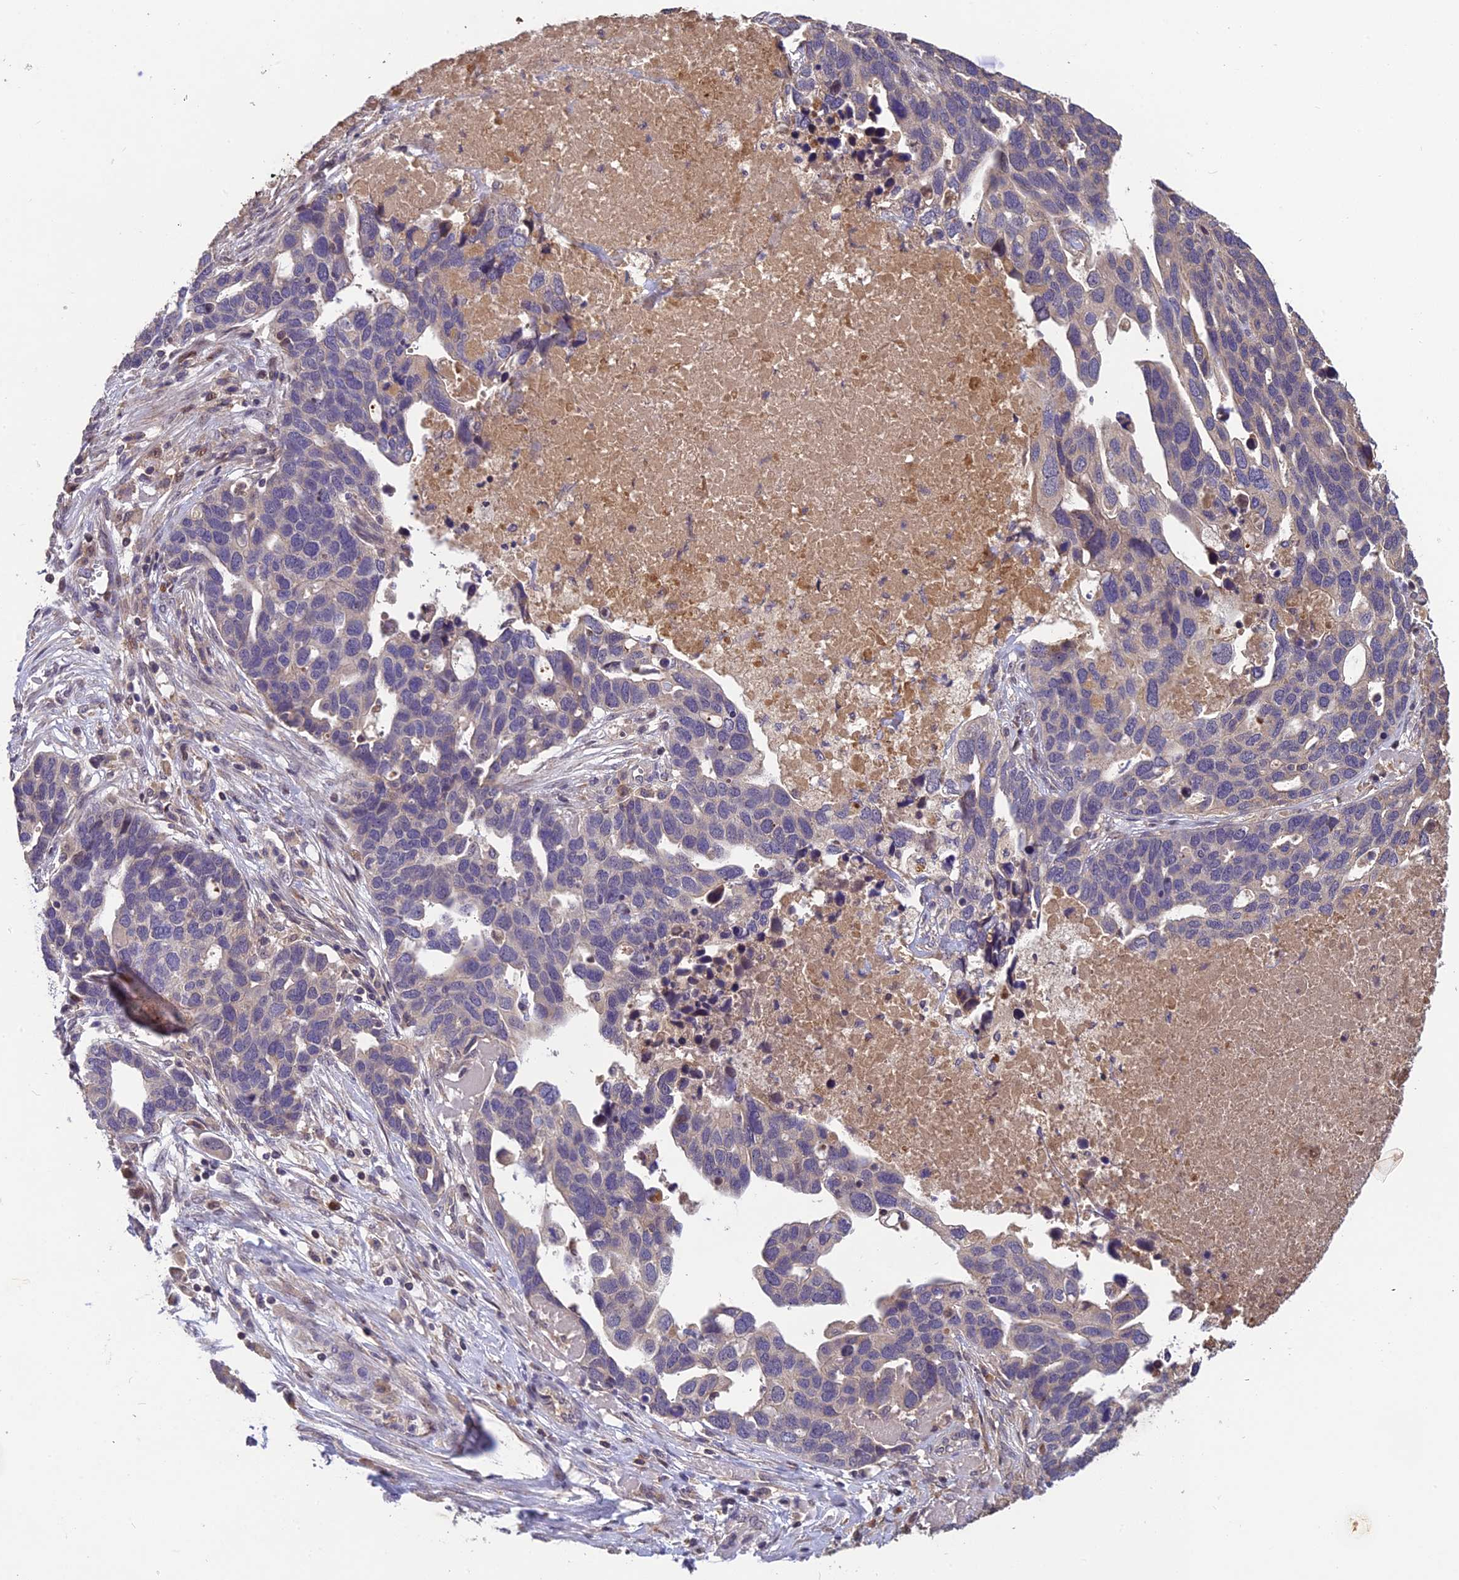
{"staining": {"intensity": "negative", "quantity": "none", "location": "none"}, "tissue": "ovarian cancer", "cell_type": "Tumor cells", "image_type": "cancer", "snomed": [{"axis": "morphology", "description": "Cystadenocarcinoma, serous, NOS"}, {"axis": "topography", "description": "Ovary"}], "caption": "Tumor cells are negative for brown protein staining in ovarian cancer (serous cystadenocarcinoma).", "gene": "DENND5B", "patient": {"sex": "female", "age": 54}}